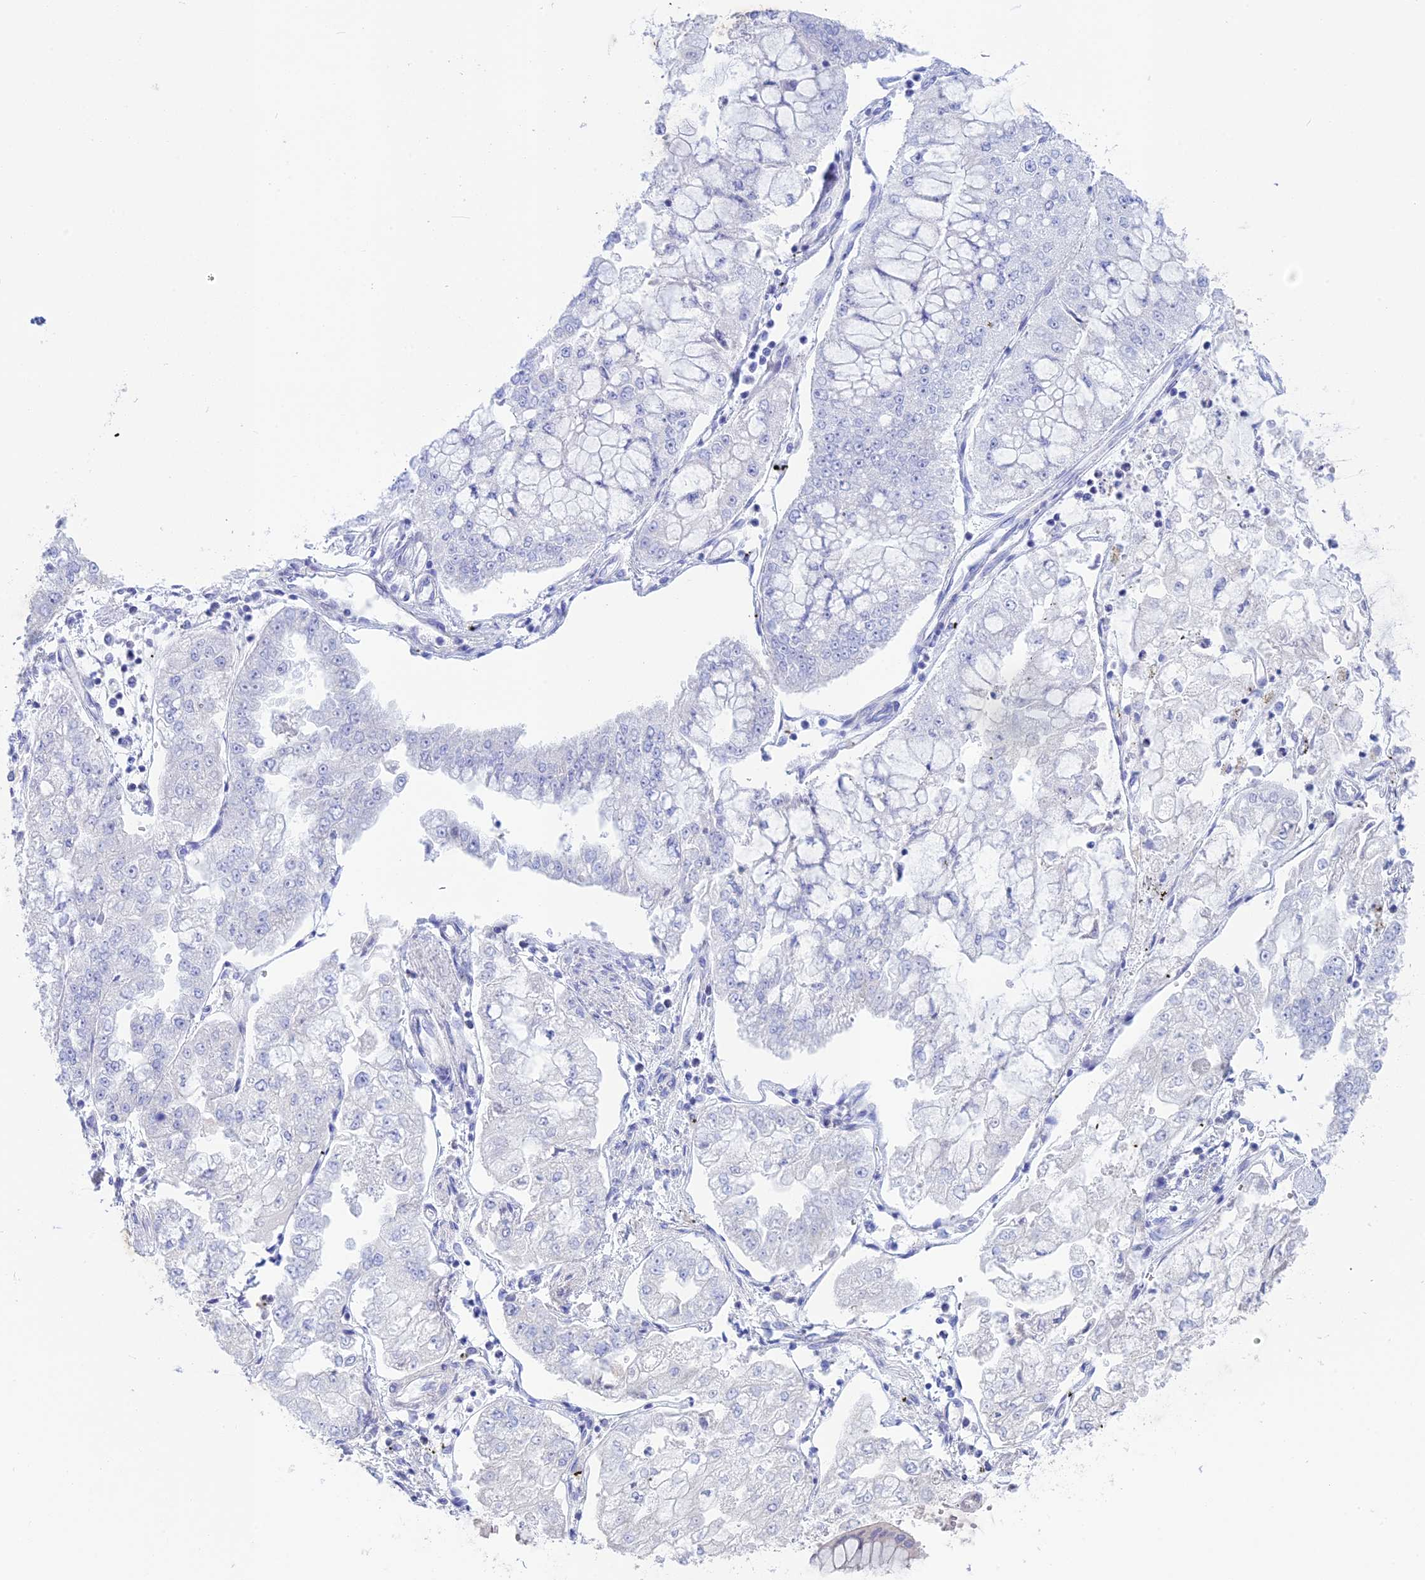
{"staining": {"intensity": "negative", "quantity": "none", "location": "none"}, "tissue": "stomach cancer", "cell_type": "Tumor cells", "image_type": "cancer", "snomed": [{"axis": "morphology", "description": "Adenocarcinoma, NOS"}, {"axis": "topography", "description": "Stomach"}], "caption": "Adenocarcinoma (stomach) stained for a protein using immunohistochemistry (IHC) exhibits no expression tumor cells.", "gene": "BTBD19", "patient": {"sex": "male", "age": 76}}